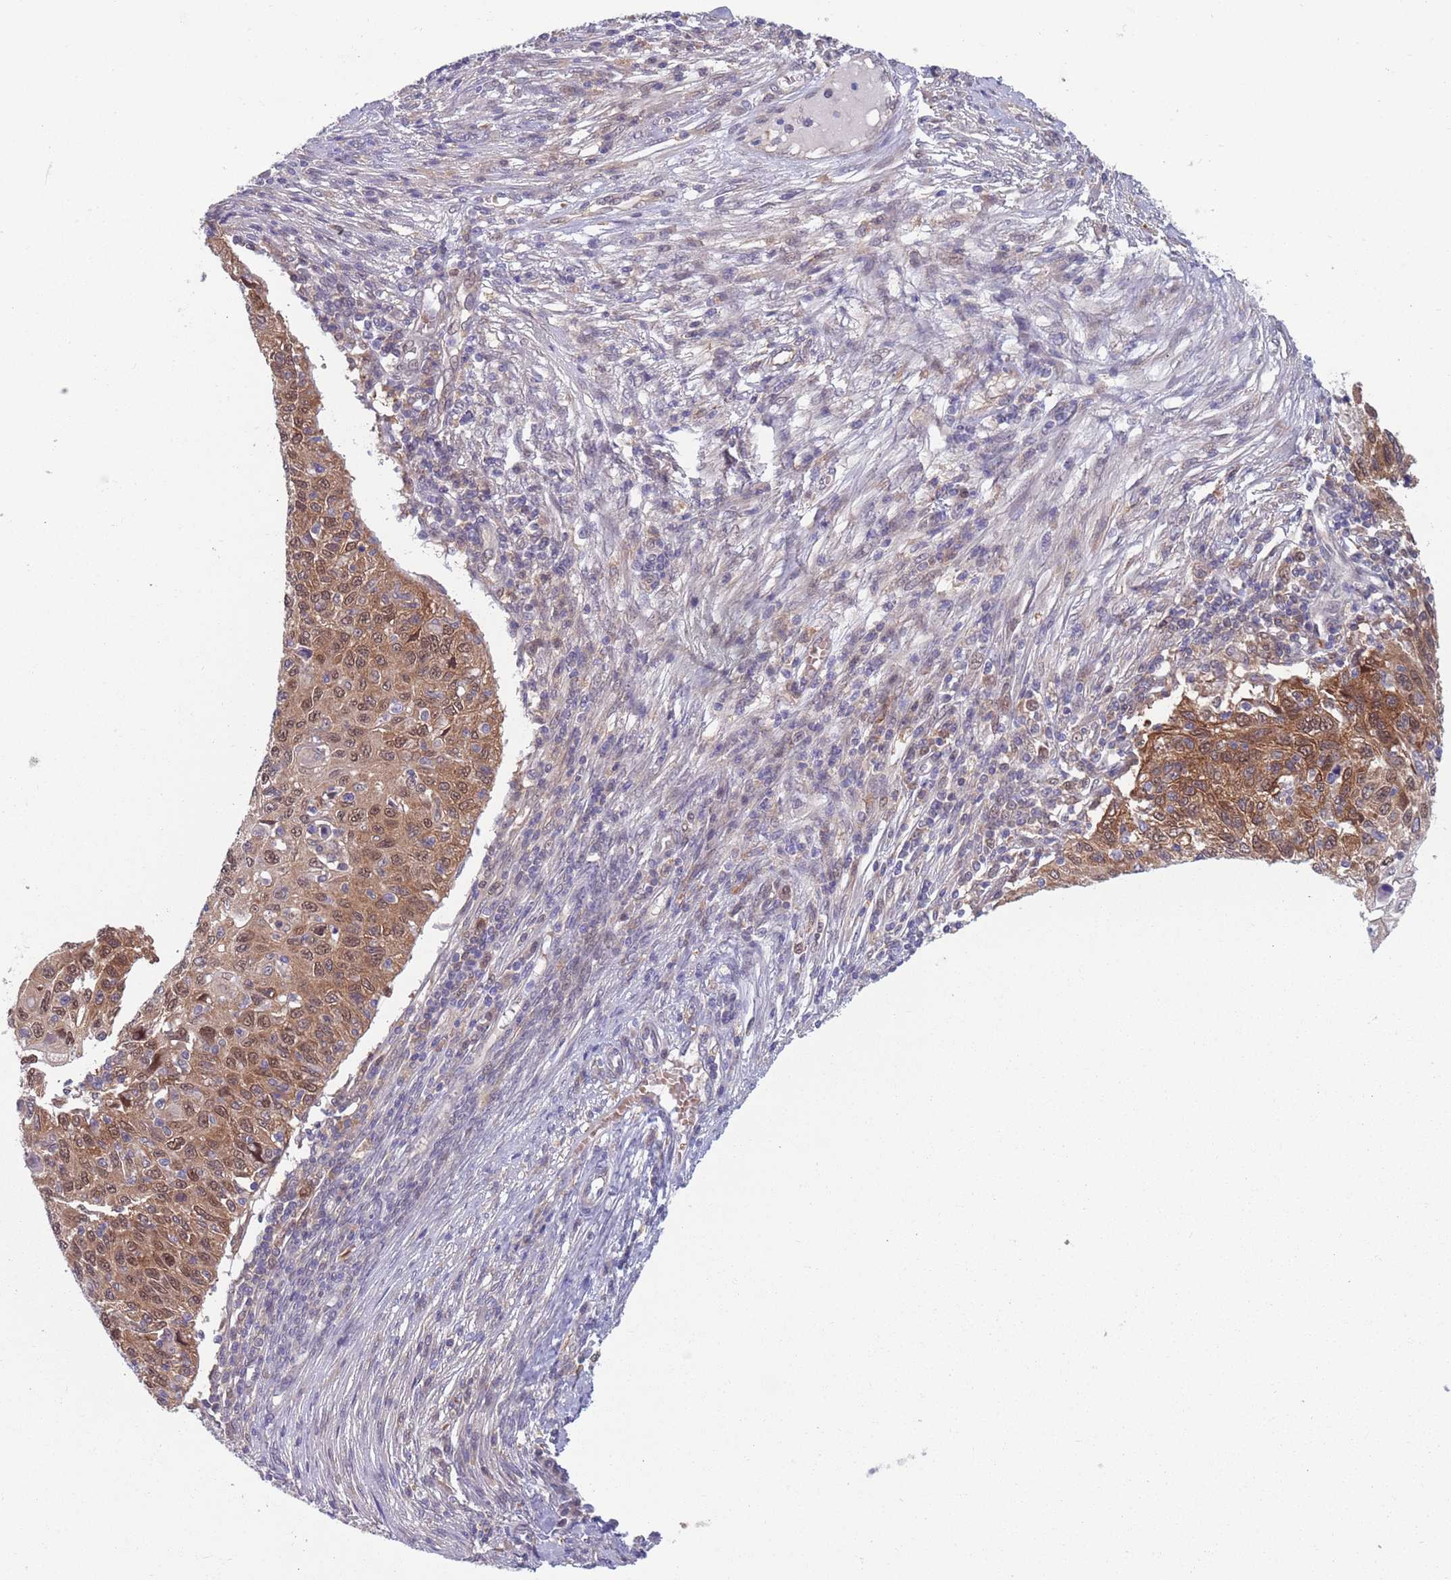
{"staining": {"intensity": "moderate", "quantity": ">75%", "location": "cytoplasmic/membranous,nuclear"}, "tissue": "cervical cancer", "cell_type": "Tumor cells", "image_type": "cancer", "snomed": [{"axis": "morphology", "description": "Squamous cell carcinoma, NOS"}, {"axis": "topography", "description": "Cervix"}], "caption": "An immunohistochemistry histopathology image of neoplastic tissue is shown. Protein staining in brown shows moderate cytoplasmic/membranous and nuclear positivity in cervical cancer within tumor cells.", "gene": "CLNS1A", "patient": {"sex": "female", "age": 70}}